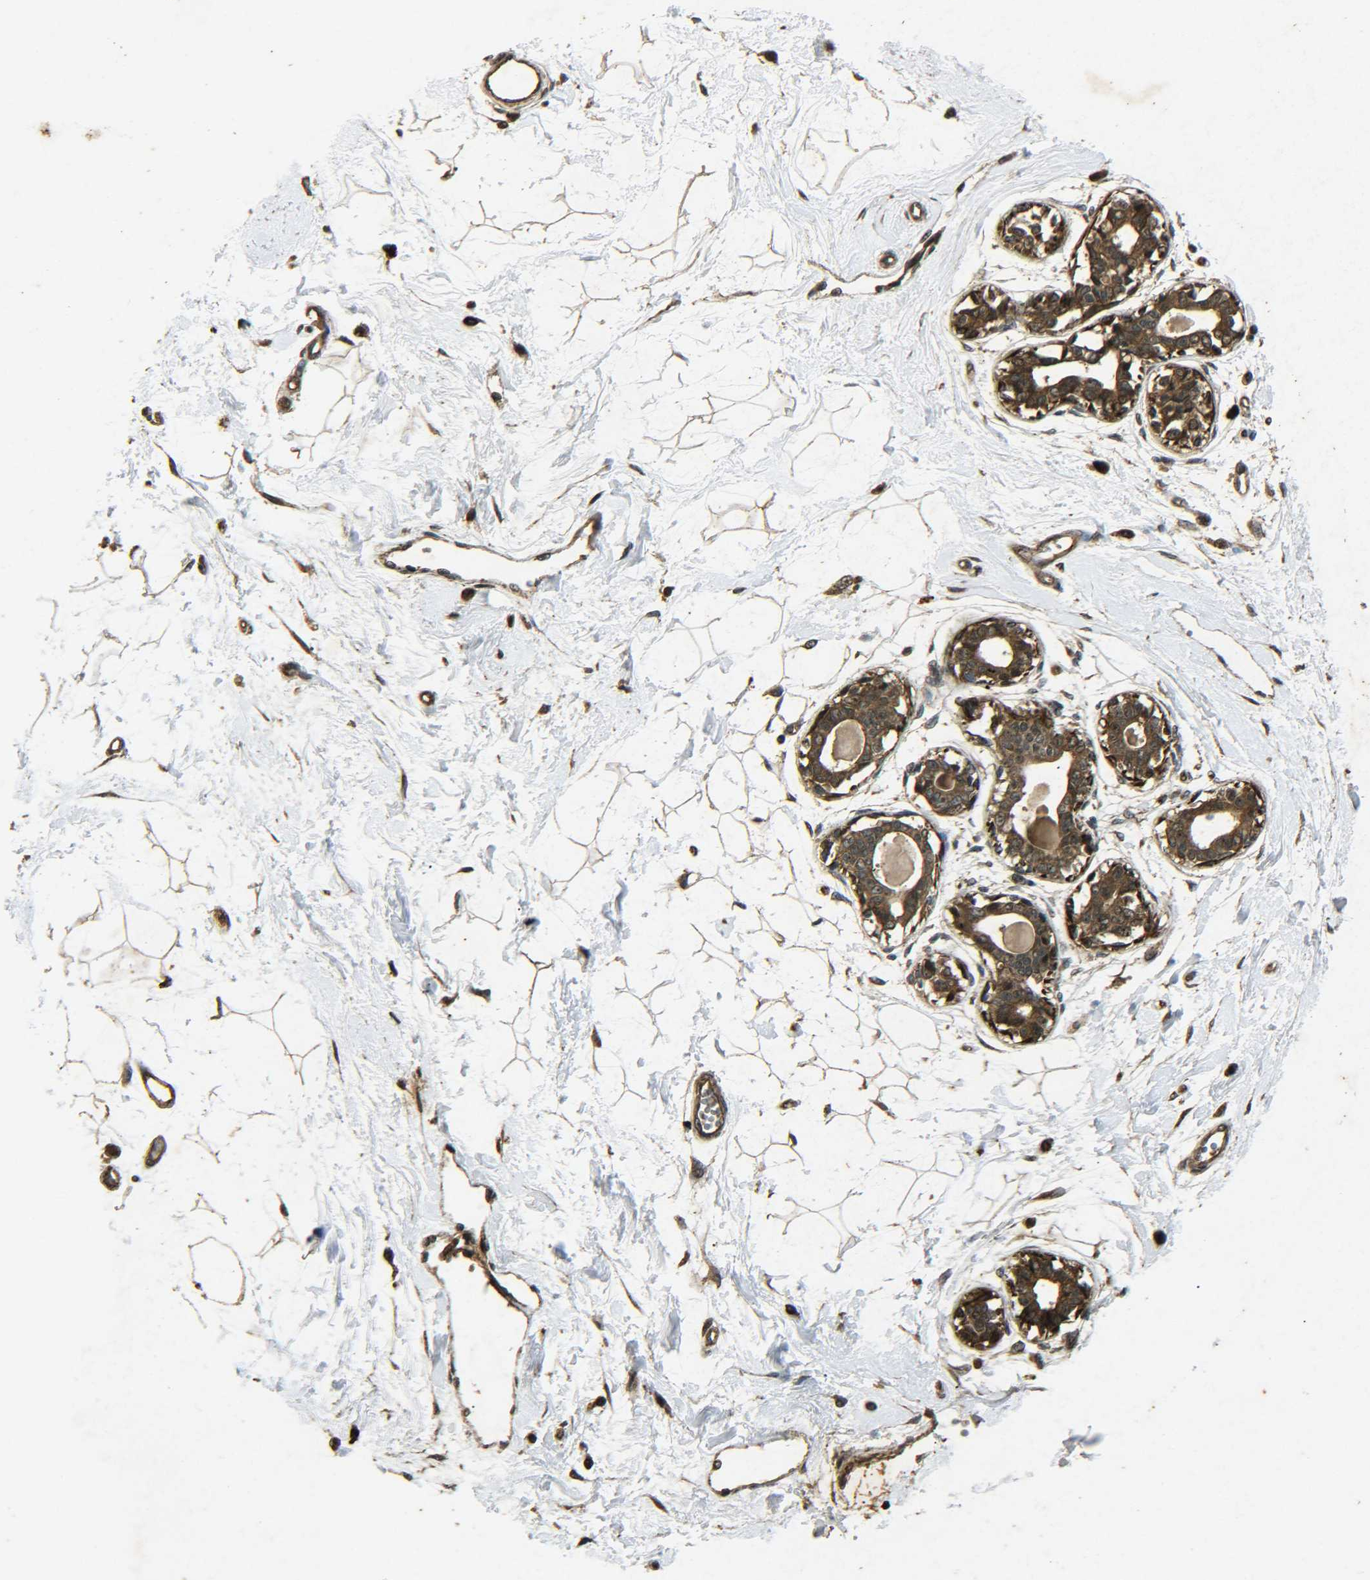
{"staining": {"intensity": "weak", "quantity": "25%-75%", "location": "cytoplasmic/membranous"}, "tissue": "breast", "cell_type": "Adipocytes", "image_type": "normal", "snomed": [{"axis": "morphology", "description": "Normal tissue, NOS"}, {"axis": "topography", "description": "Breast"}], "caption": "Adipocytes demonstrate weak cytoplasmic/membranous positivity in about 25%-75% of cells in normal breast.", "gene": "PLK2", "patient": {"sex": "female", "age": 45}}